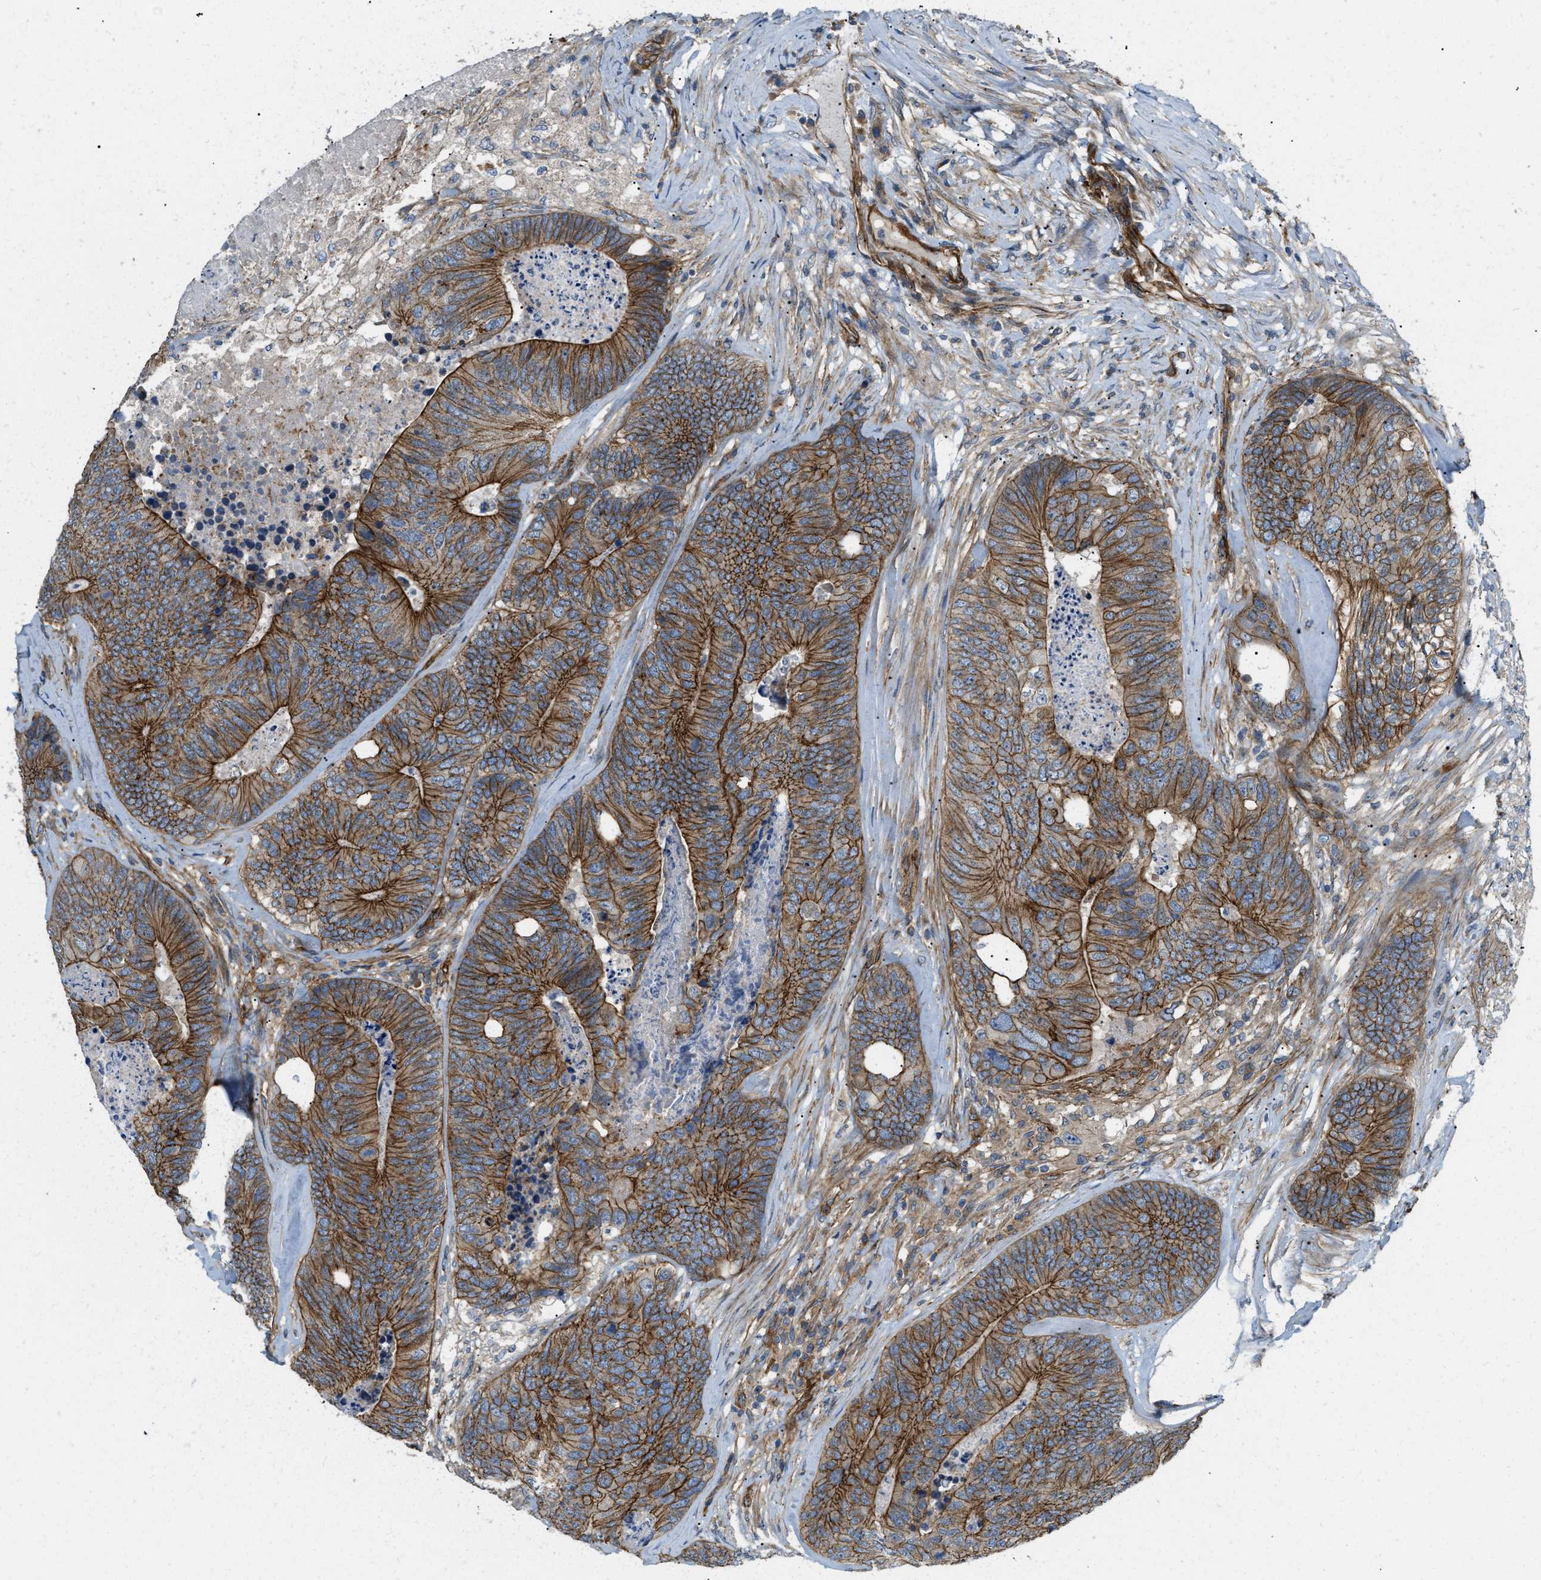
{"staining": {"intensity": "moderate", "quantity": ">75%", "location": "cytoplasmic/membranous"}, "tissue": "colorectal cancer", "cell_type": "Tumor cells", "image_type": "cancer", "snomed": [{"axis": "morphology", "description": "Adenocarcinoma, NOS"}, {"axis": "topography", "description": "Colon"}], "caption": "Immunohistochemical staining of human adenocarcinoma (colorectal) demonstrates moderate cytoplasmic/membranous protein positivity in approximately >75% of tumor cells.", "gene": "ERC1", "patient": {"sex": "female", "age": 67}}